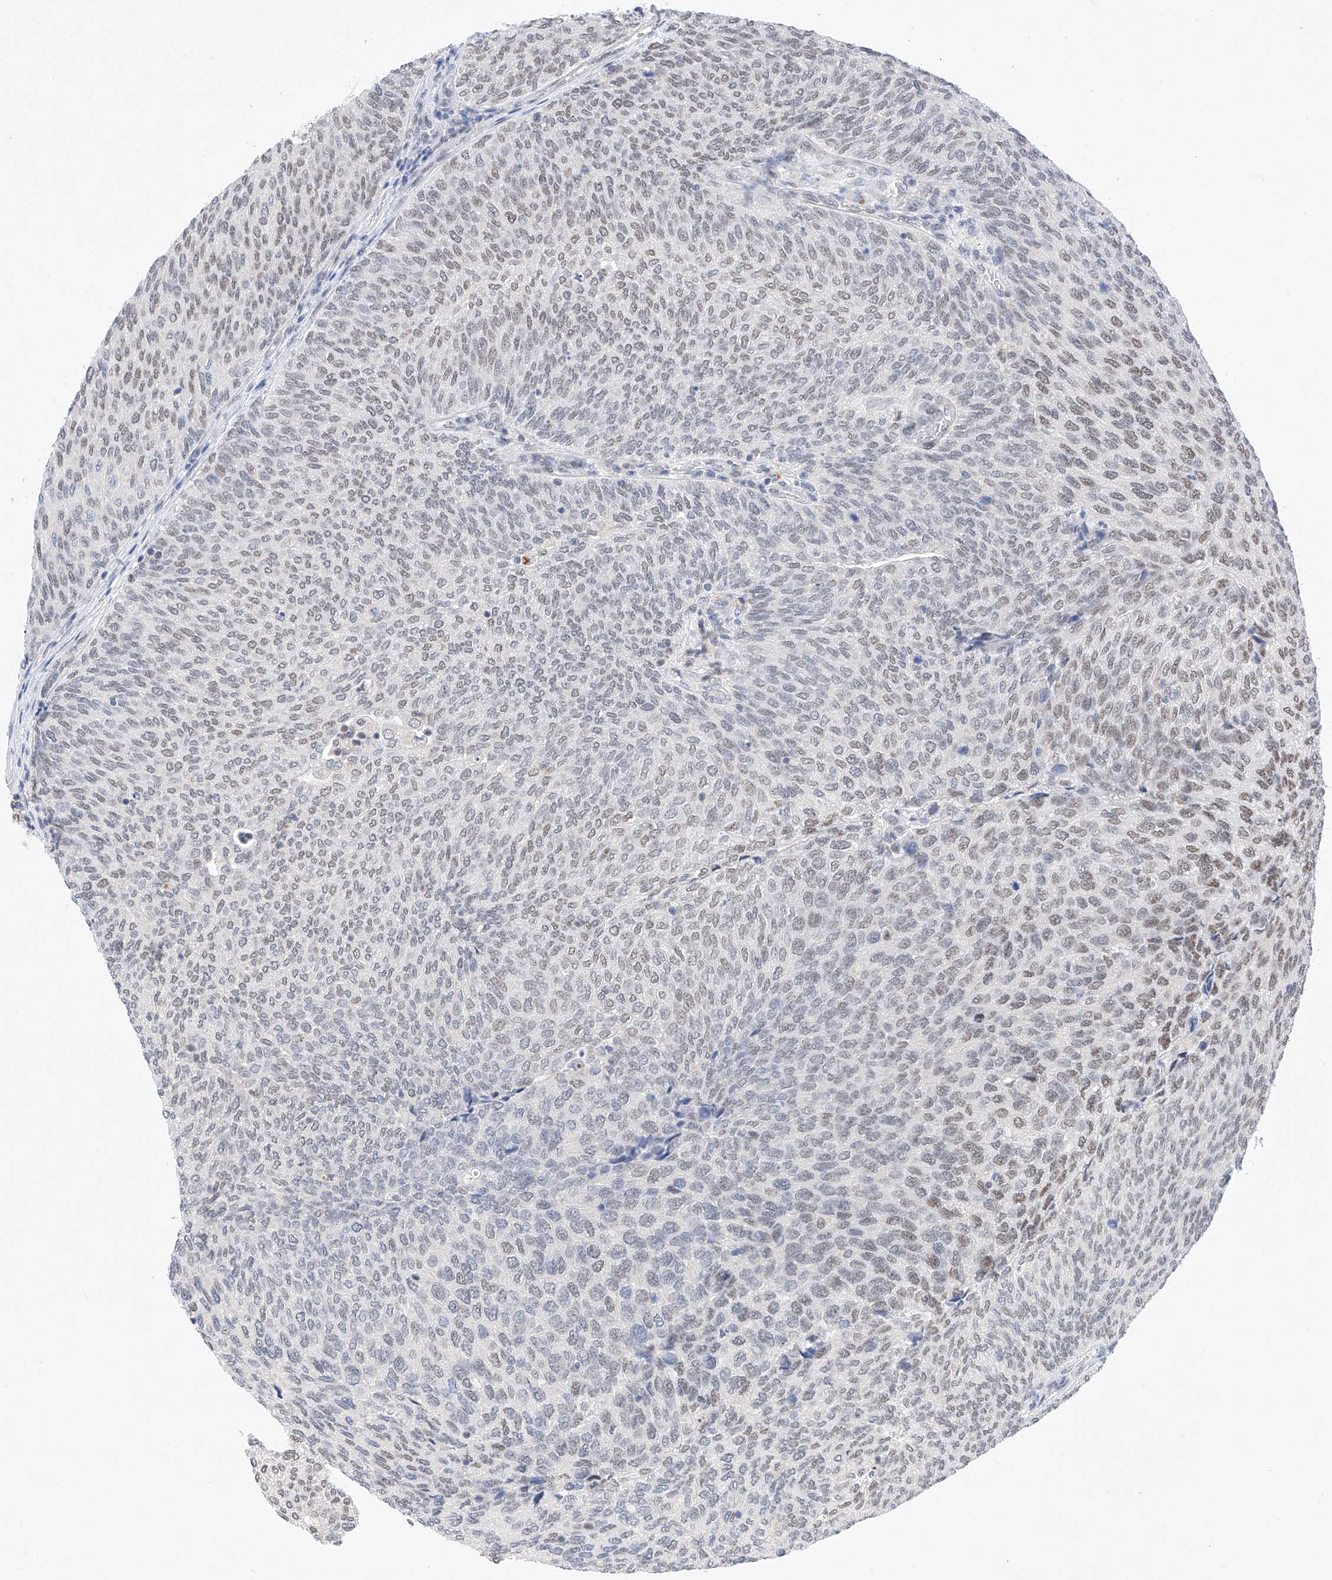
{"staining": {"intensity": "weak", "quantity": "25%-75%", "location": "nuclear"}, "tissue": "urothelial cancer", "cell_type": "Tumor cells", "image_type": "cancer", "snomed": [{"axis": "morphology", "description": "Urothelial carcinoma, Low grade"}, {"axis": "topography", "description": "Urinary bladder"}], "caption": "Immunohistochemical staining of human urothelial carcinoma (low-grade) shows low levels of weak nuclear expression in about 25%-75% of tumor cells. The protein of interest is stained brown, and the nuclei are stained in blue (DAB IHC with brightfield microscopy, high magnification).", "gene": "KCNJ1", "patient": {"sex": "female", "age": 79}}